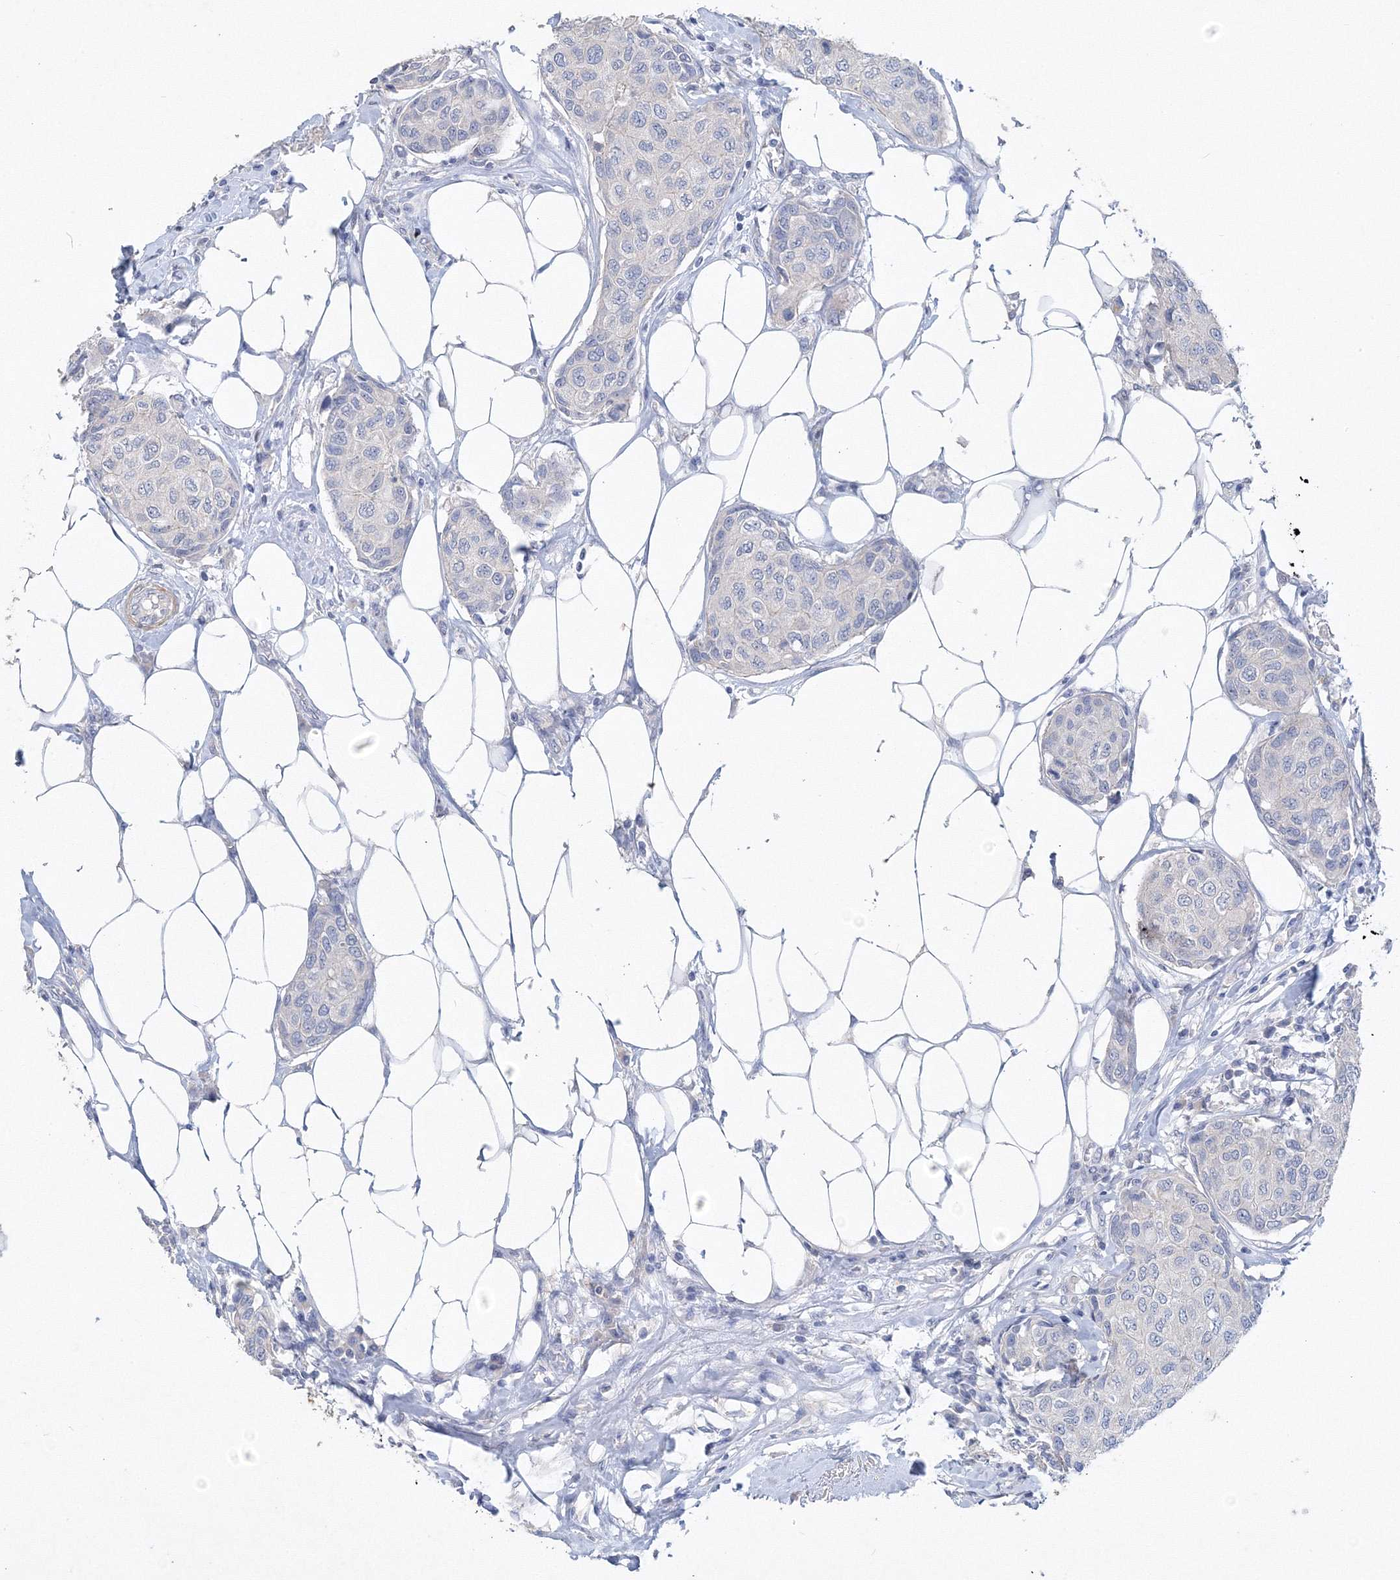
{"staining": {"intensity": "negative", "quantity": "none", "location": "none"}, "tissue": "breast cancer", "cell_type": "Tumor cells", "image_type": "cancer", "snomed": [{"axis": "morphology", "description": "Duct carcinoma"}, {"axis": "topography", "description": "Breast"}], "caption": "IHC of human breast cancer (infiltrating ductal carcinoma) displays no expression in tumor cells. Brightfield microscopy of IHC stained with DAB (brown) and hematoxylin (blue), captured at high magnification.", "gene": "OSBPL6", "patient": {"sex": "female", "age": 80}}